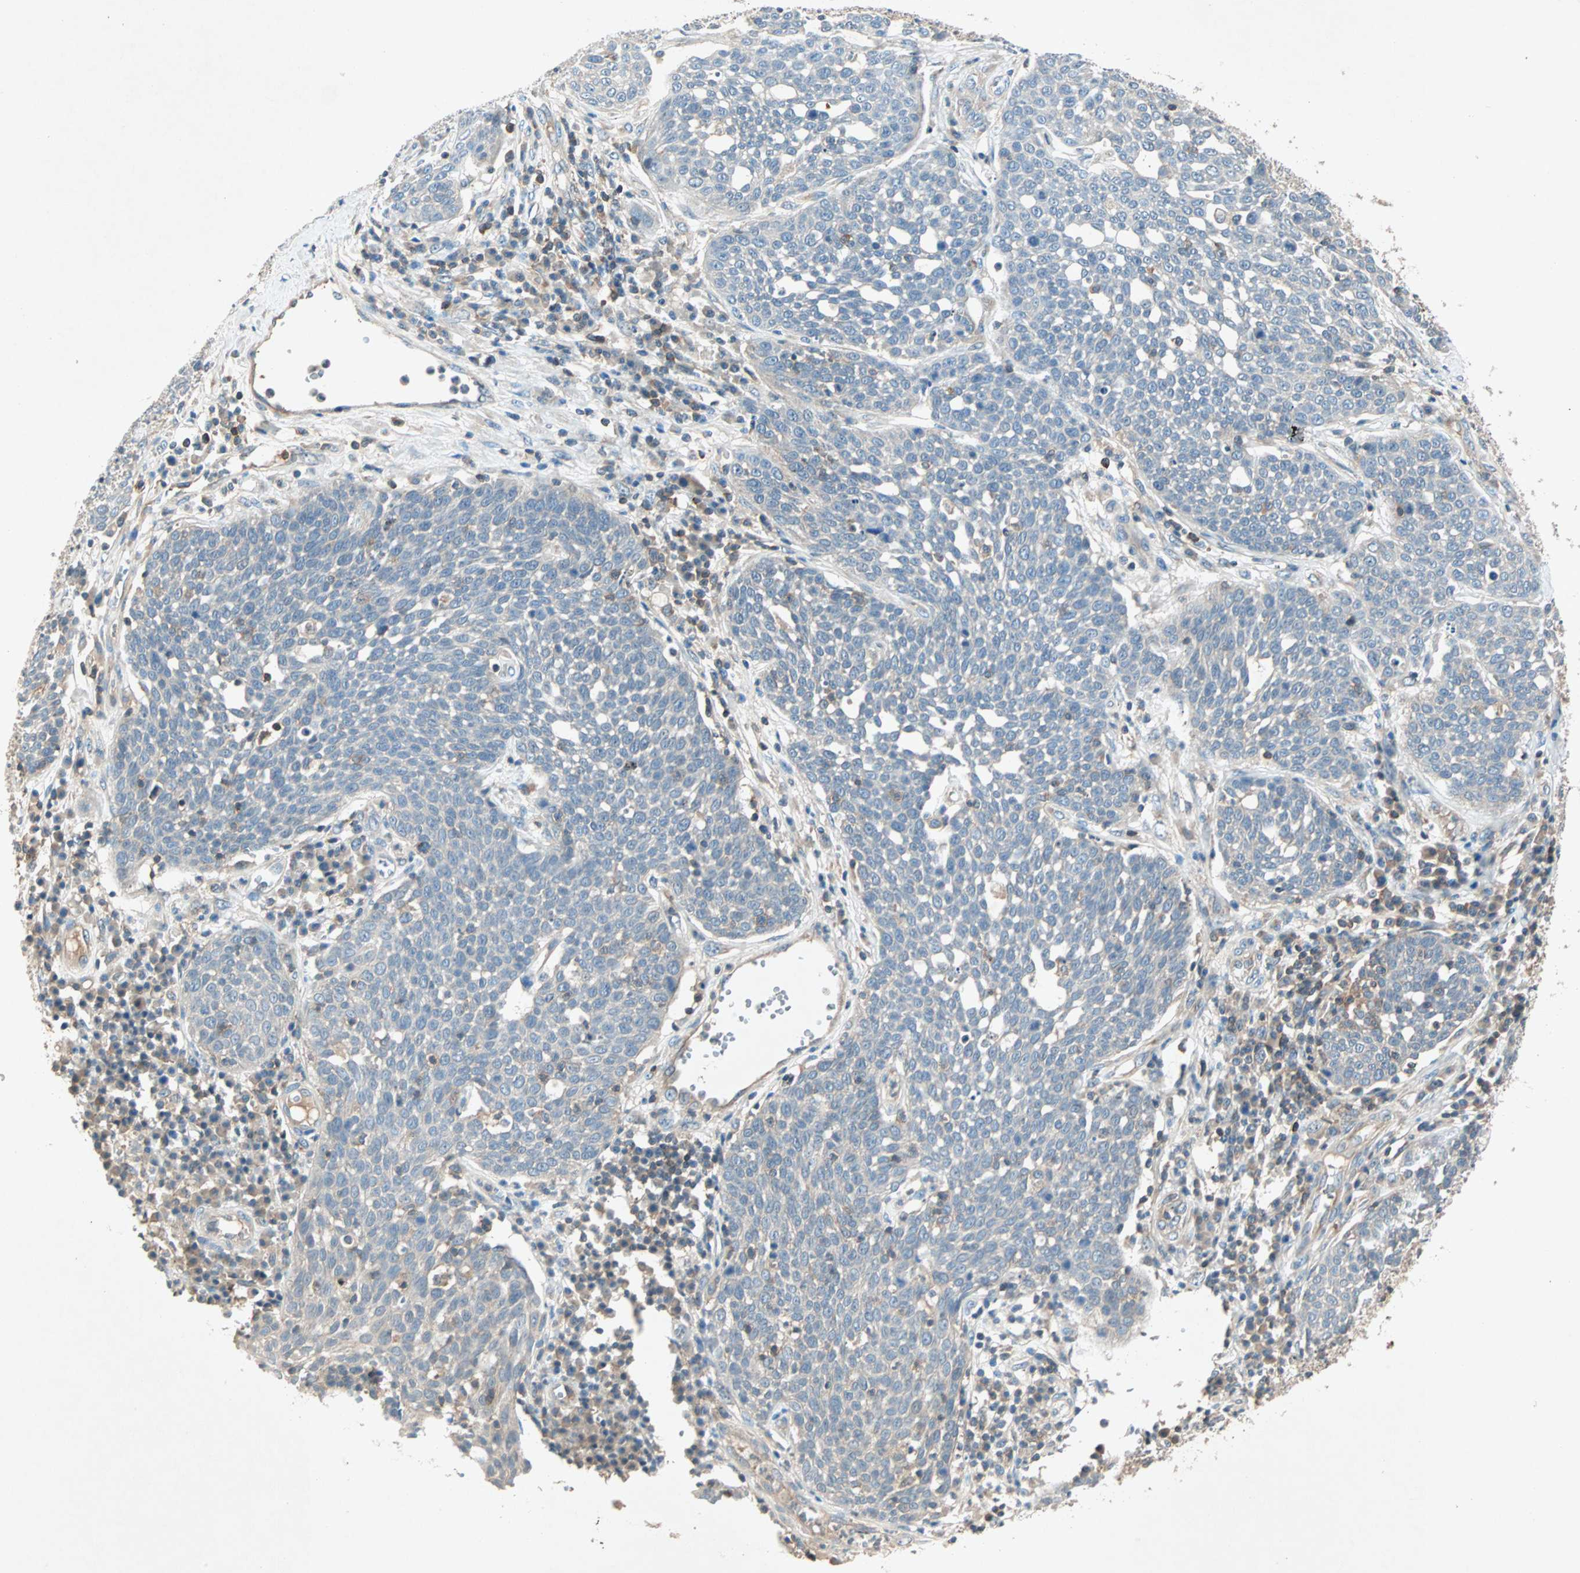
{"staining": {"intensity": "weak", "quantity": ">75%", "location": "cytoplasmic/membranous"}, "tissue": "cervical cancer", "cell_type": "Tumor cells", "image_type": "cancer", "snomed": [{"axis": "morphology", "description": "Squamous cell carcinoma, NOS"}, {"axis": "topography", "description": "Cervix"}], "caption": "Protein analysis of cervical cancer (squamous cell carcinoma) tissue demonstrates weak cytoplasmic/membranous expression in about >75% of tumor cells.", "gene": "TEC", "patient": {"sex": "female", "age": 34}}